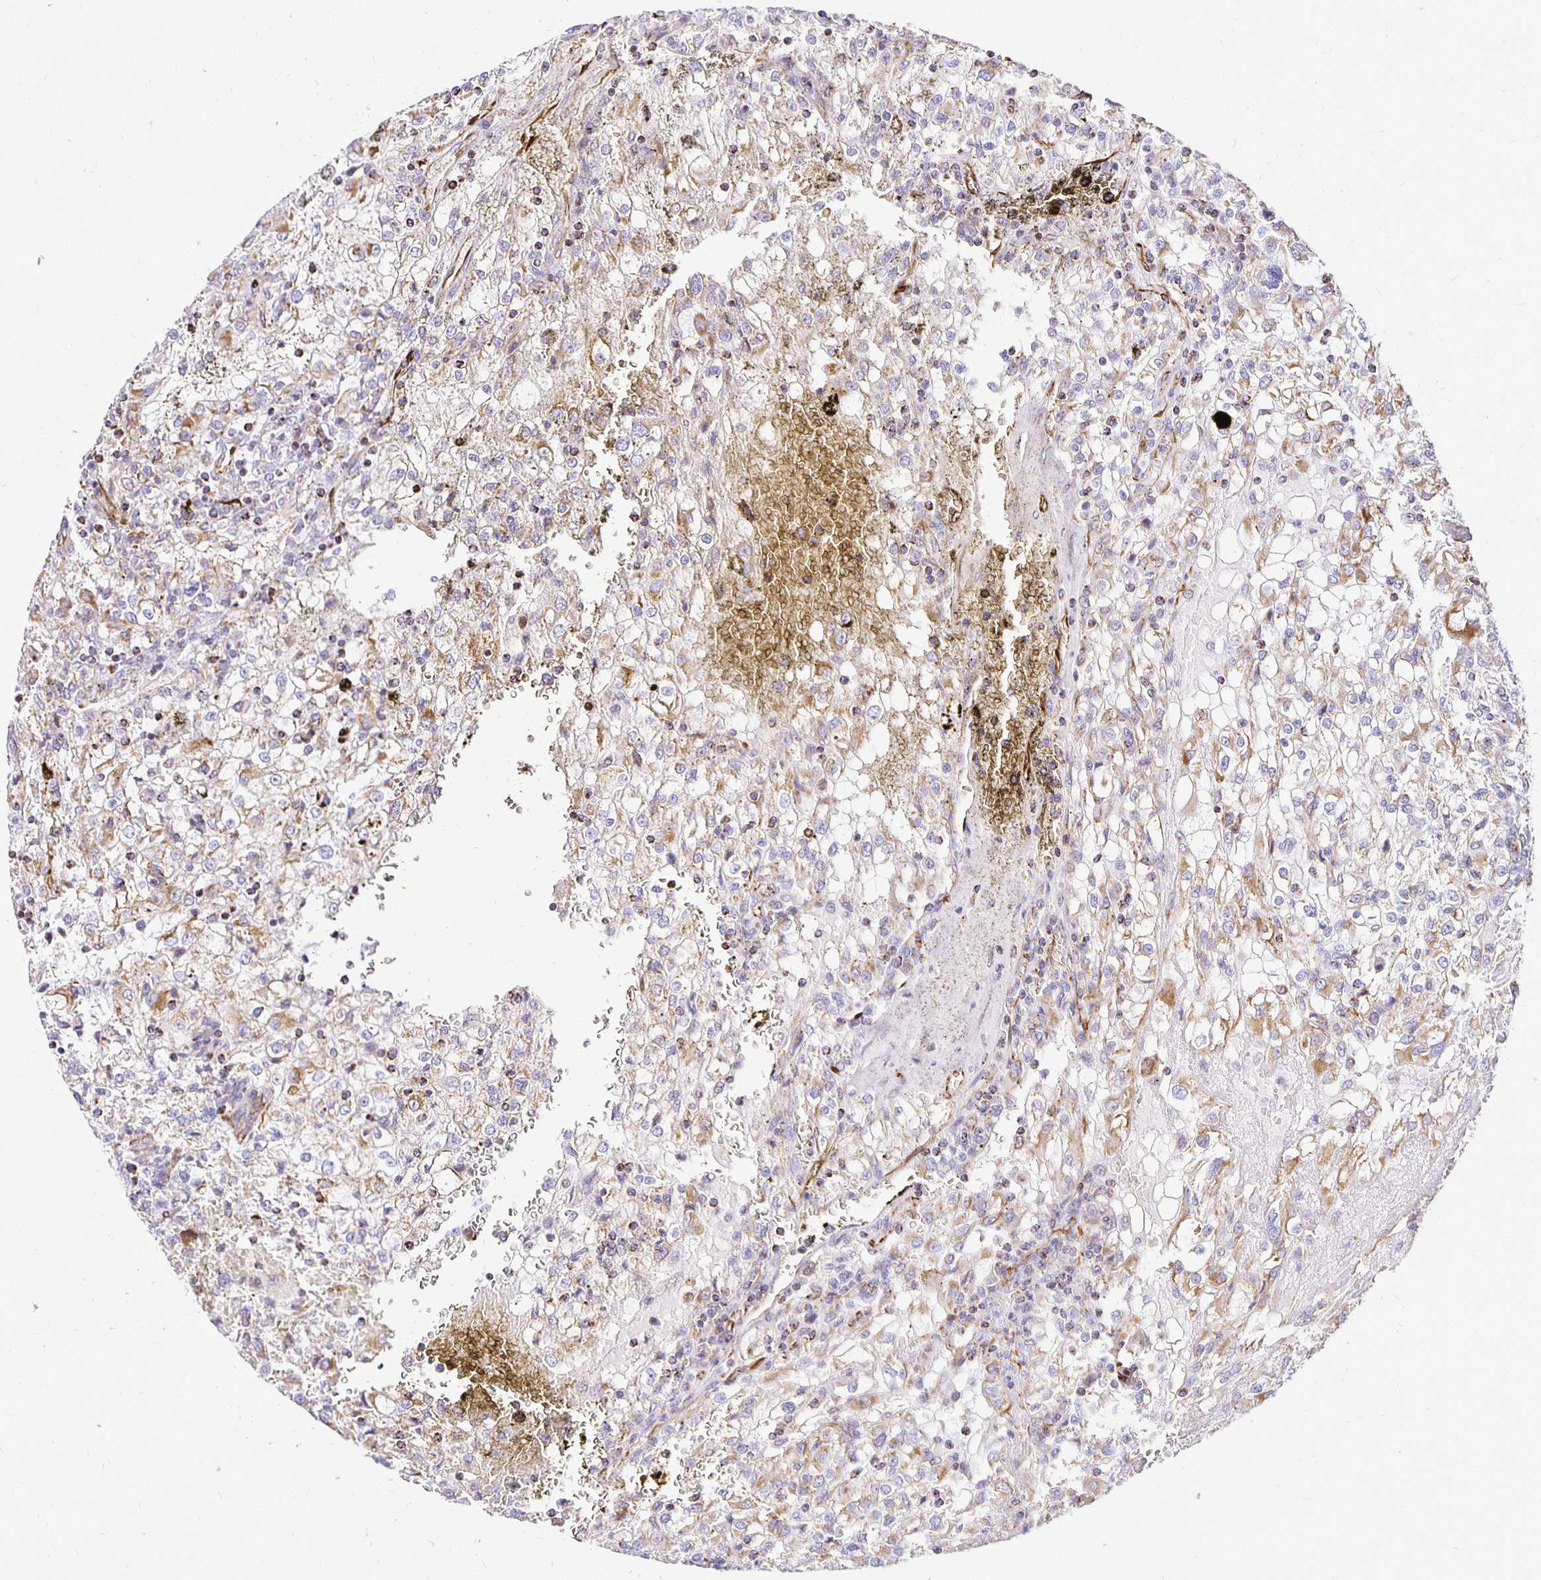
{"staining": {"intensity": "moderate", "quantity": "25%-75%", "location": "cytoplasmic/membranous"}, "tissue": "renal cancer", "cell_type": "Tumor cells", "image_type": "cancer", "snomed": [{"axis": "morphology", "description": "Adenocarcinoma, NOS"}, {"axis": "topography", "description": "Kidney"}], "caption": "Renal cancer (adenocarcinoma) was stained to show a protein in brown. There is medium levels of moderate cytoplasmic/membranous staining in about 25%-75% of tumor cells.", "gene": "PLAAT2", "patient": {"sex": "female", "age": 74}}